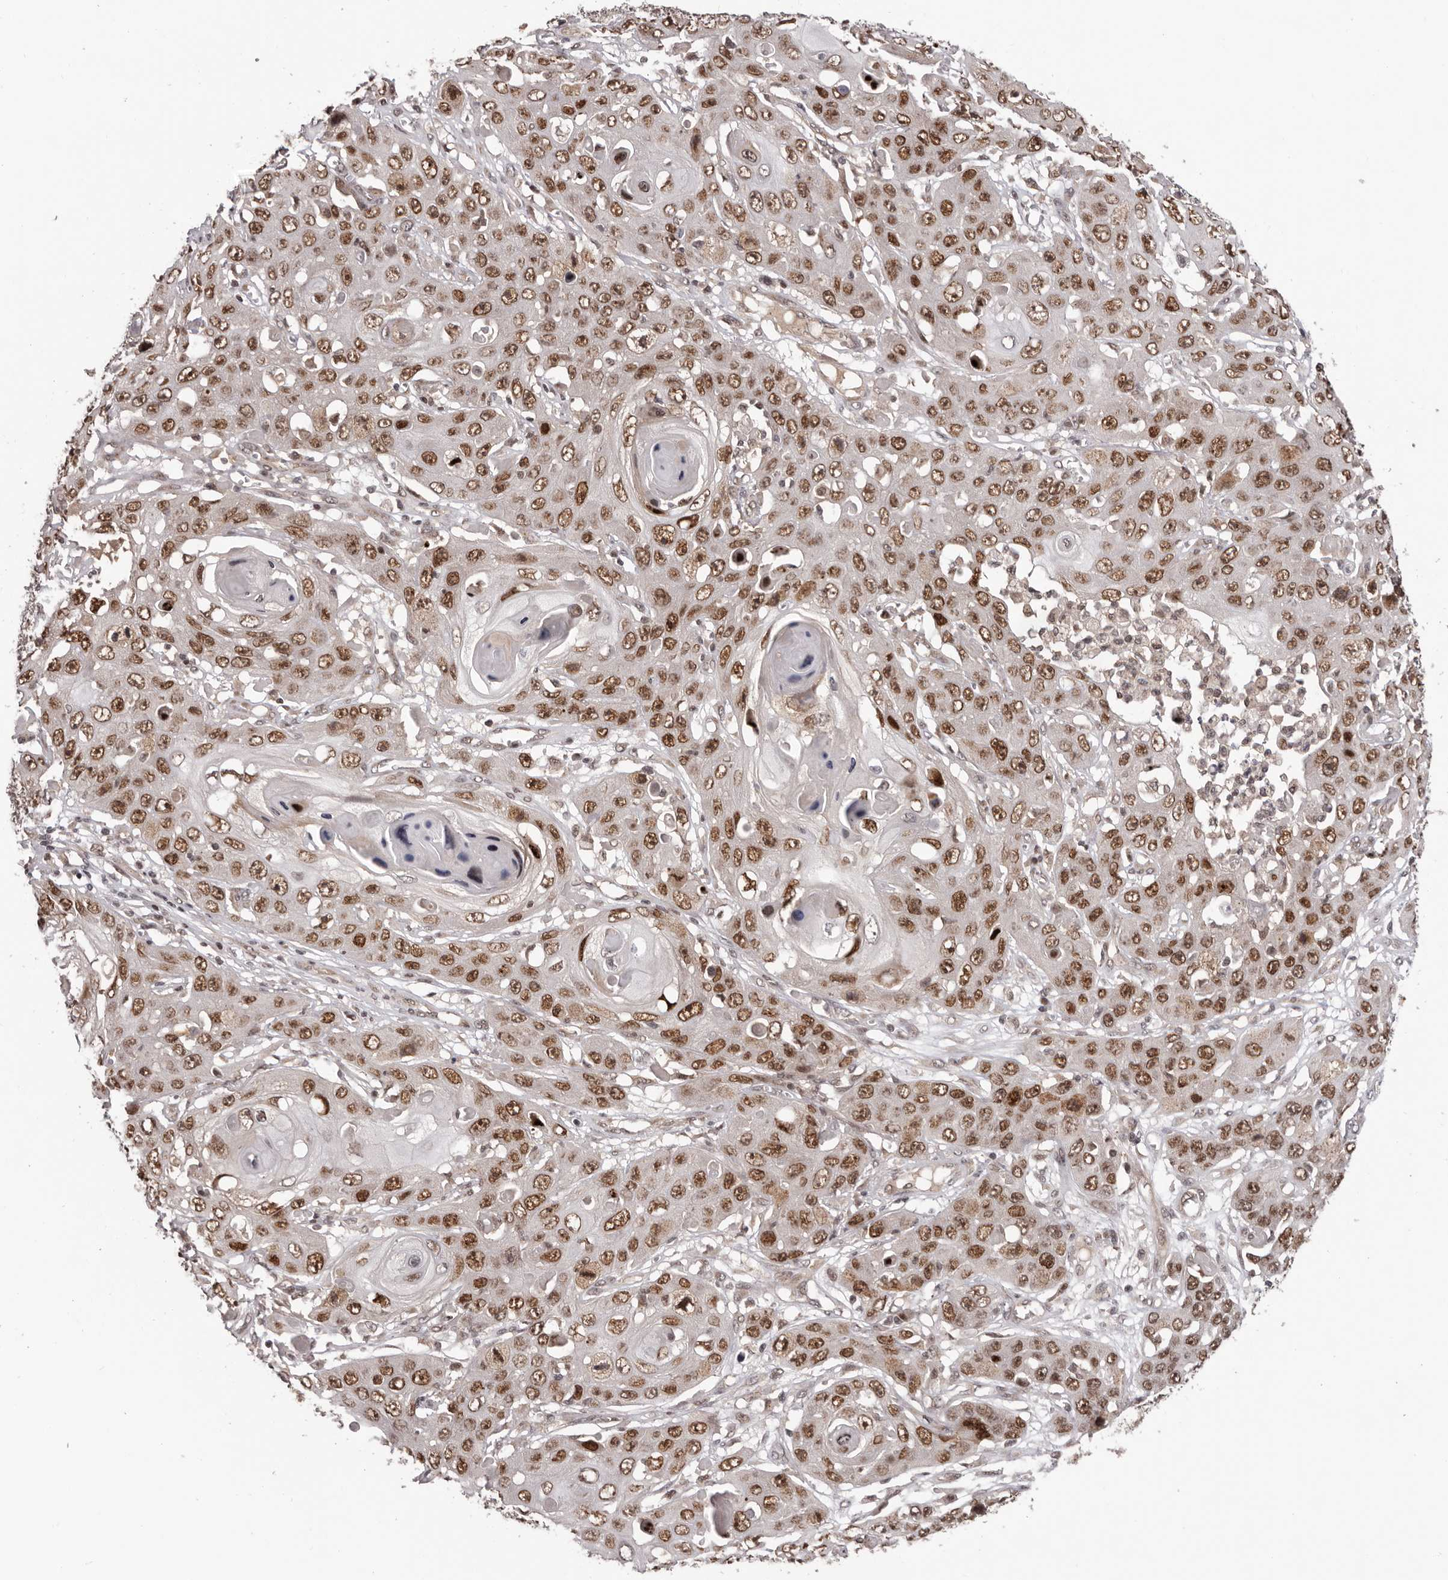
{"staining": {"intensity": "strong", "quantity": ">75%", "location": "nuclear"}, "tissue": "skin cancer", "cell_type": "Tumor cells", "image_type": "cancer", "snomed": [{"axis": "morphology", "description": "Squamous cell carcinoma, NOS"}, {"axis": "topography", "description": "Skin"}], "caption": "Immunohistochemical staining of human squamous cell carcinoma (skin) reveals strong nuclear protein expression in about >75% of tumor cells.", "gene": "TBX5", "patient": {"sex": "male", "age": 55}}